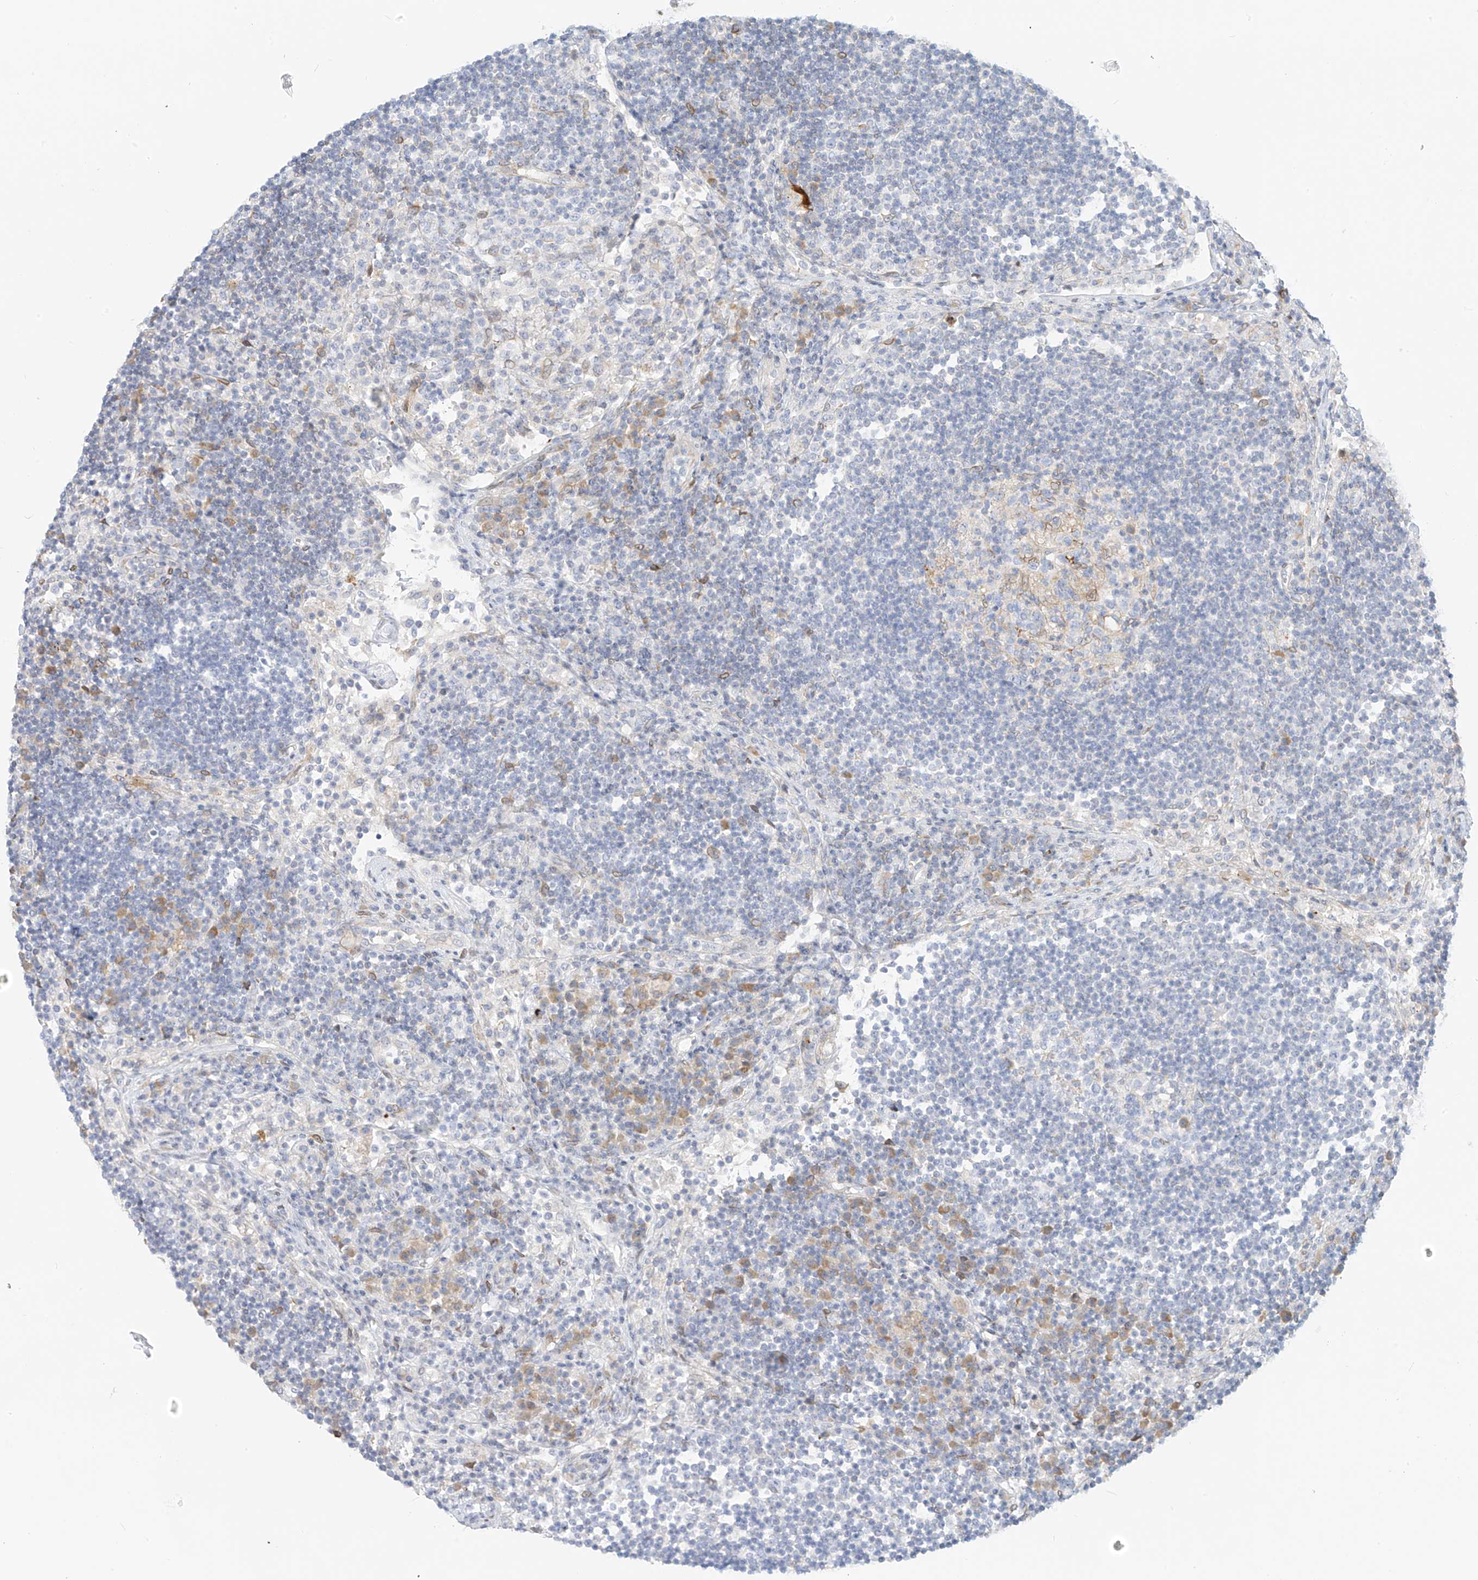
{"staining": {"intensity": "negative", "quantity": "none", "location": "none"}, "tissue": "lymph node", "cell_type": "Germinal center cells", "image_type": "normal", "snomed": [{"axis": "morphology", "description": "Normal tissue, NOS"}, {"axis": "topography", "description": "Lymph node"}], "caption": "The image reveals no staining of germinal center cells in normal lymph node.", "gene": "PCYOX1", "patient": {"sex": "female", "age": 53}}